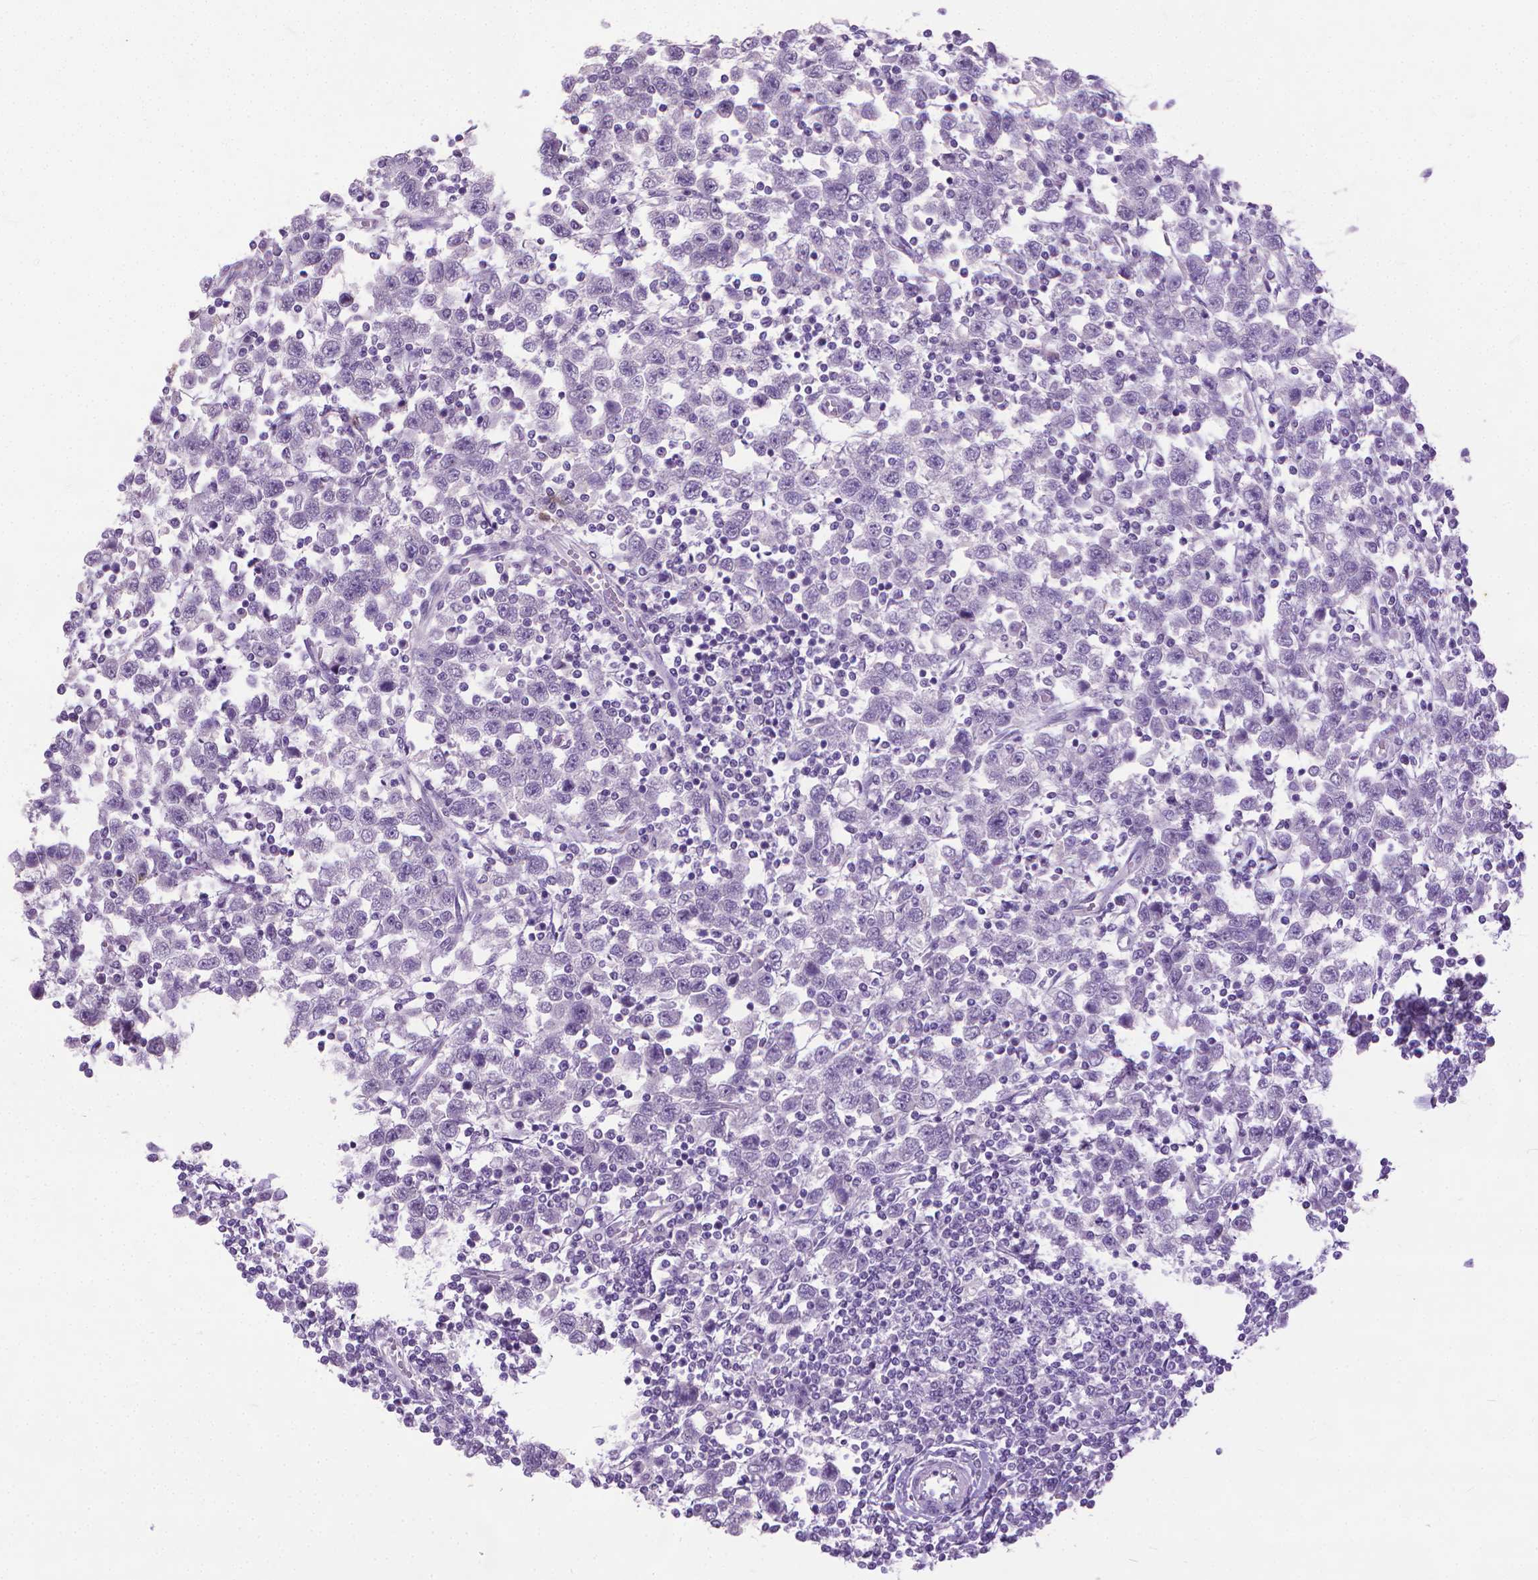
{"staining": {"intensity": "negative", "quantity": "none", "location": "none"}, "tissue": "testis cancer", "cell_type": "Tumor cells", "image_type": "cancer", "snomed": [{"axis": "morphology", "description": "Normal tissue, NOS"}, {"axis": "morphology", "description": "Seminoma, NOS"}, {"axis": "topography", "description": "Testis"}, {"axis": "topography", "description": "Epididymis"}], "caption": "There is no significant expression in tumor cells of testis cancer. The staining was performed using DAB (3,3'-diaminobenzidine) to visualize the protein expression in brown, while the nuclei were stained in blue with hematoxylin (Magnification: 20x).", "gene": "KRT5", "patient": {"sex": "male", "age": 34}}